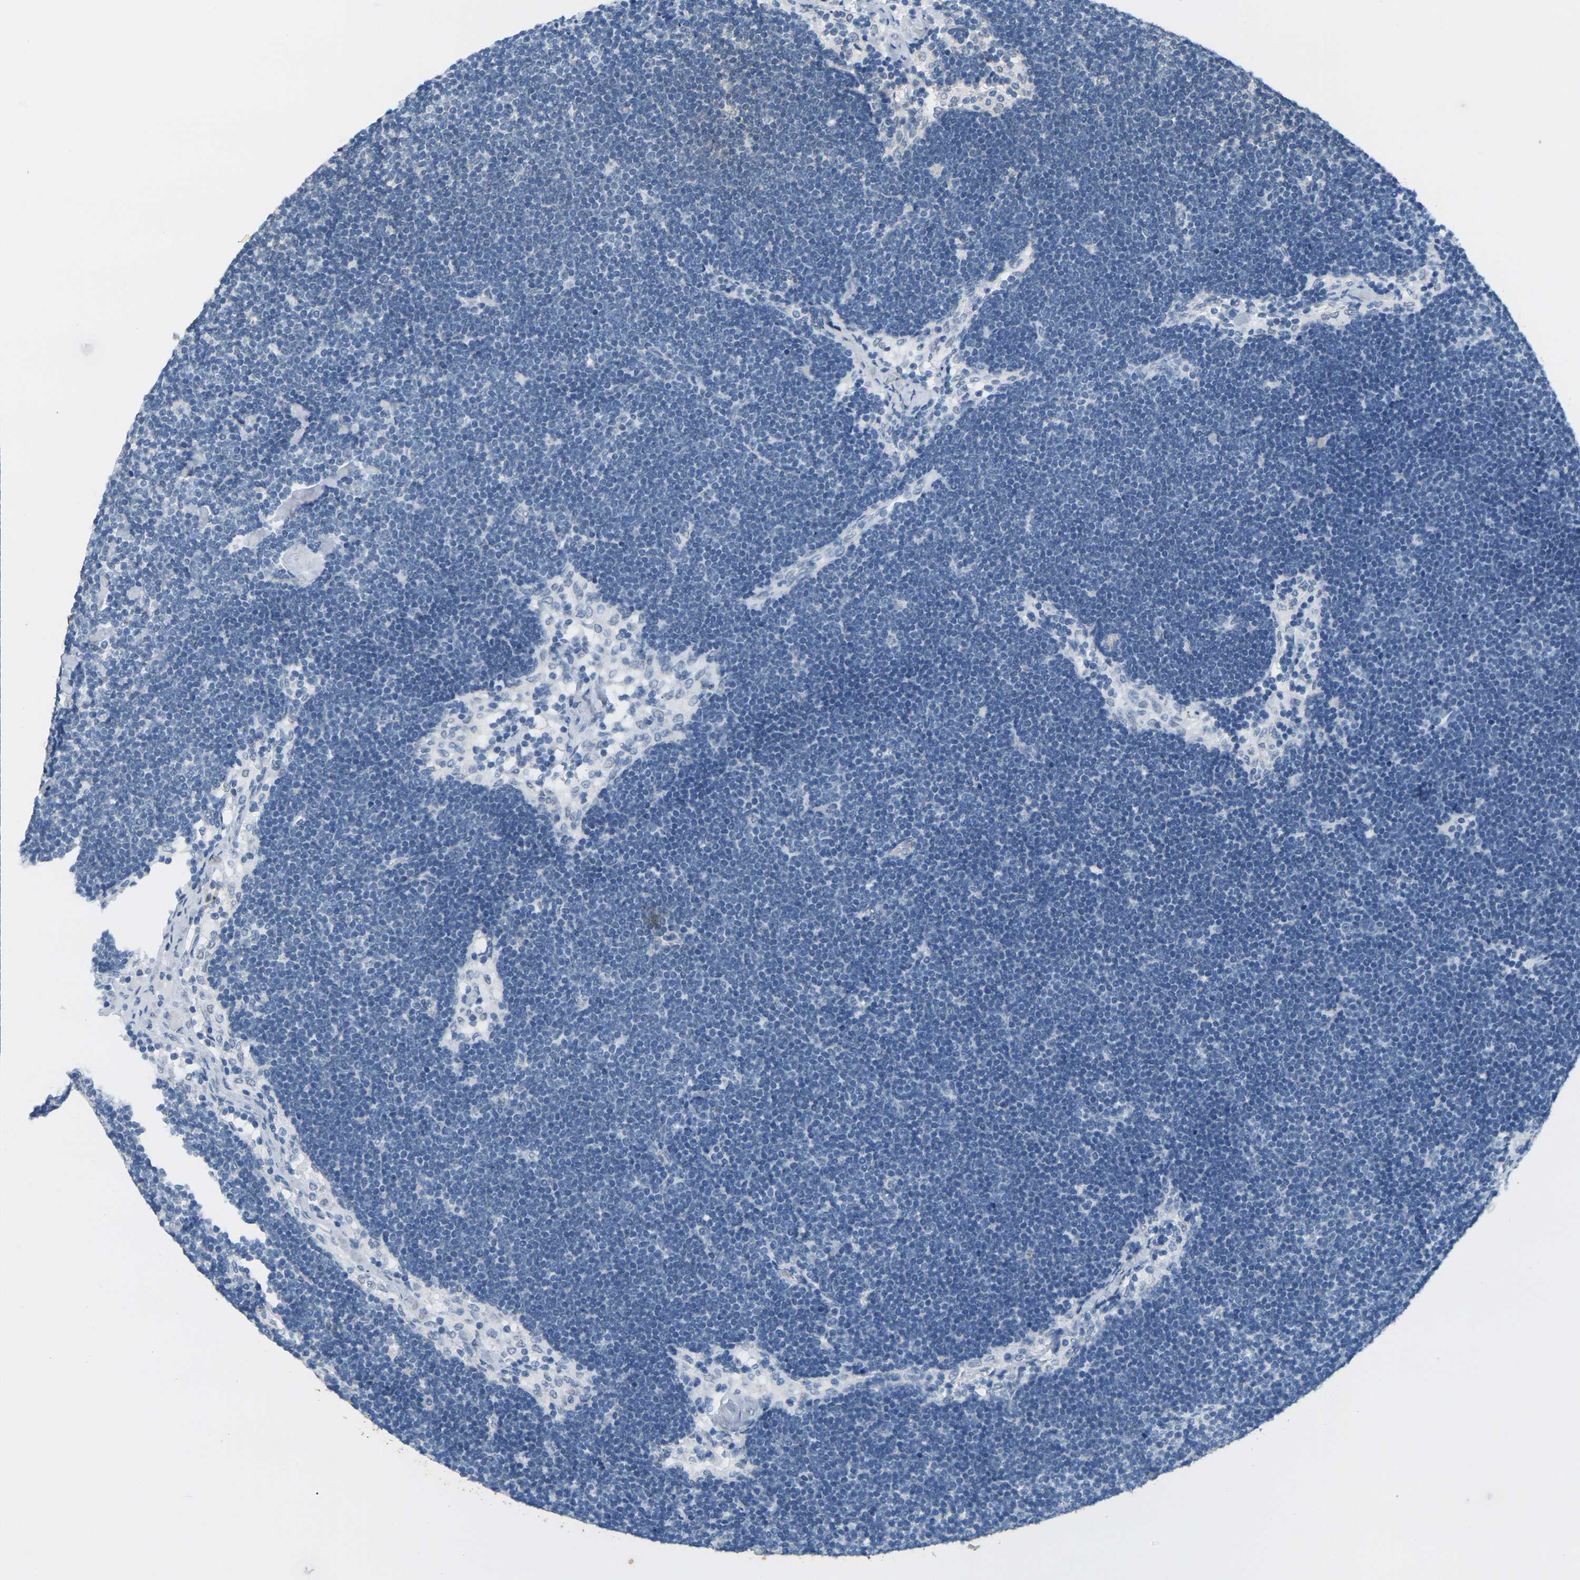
{"staining": {"intensity": "negative", "quantity": "none", "location": "none"}, "tissue": "lymph node", "cell_type": "Germinal center cells", "image_type": "normal", "snomed": [{"axis": "morphology", "description": "Normal tissue, NOS"}, {"axis": "topography", "description": "Lymph node"}], "caption": "The photomicrograph displays no staining of germinal center cells in normal lymph node. (Brightfield microscopy of DAB (3,3'-diaminobenzidine) IHC at high magnification).", "gene": "CTAG1A", "patient": {"sex": "male", "age": 63}}